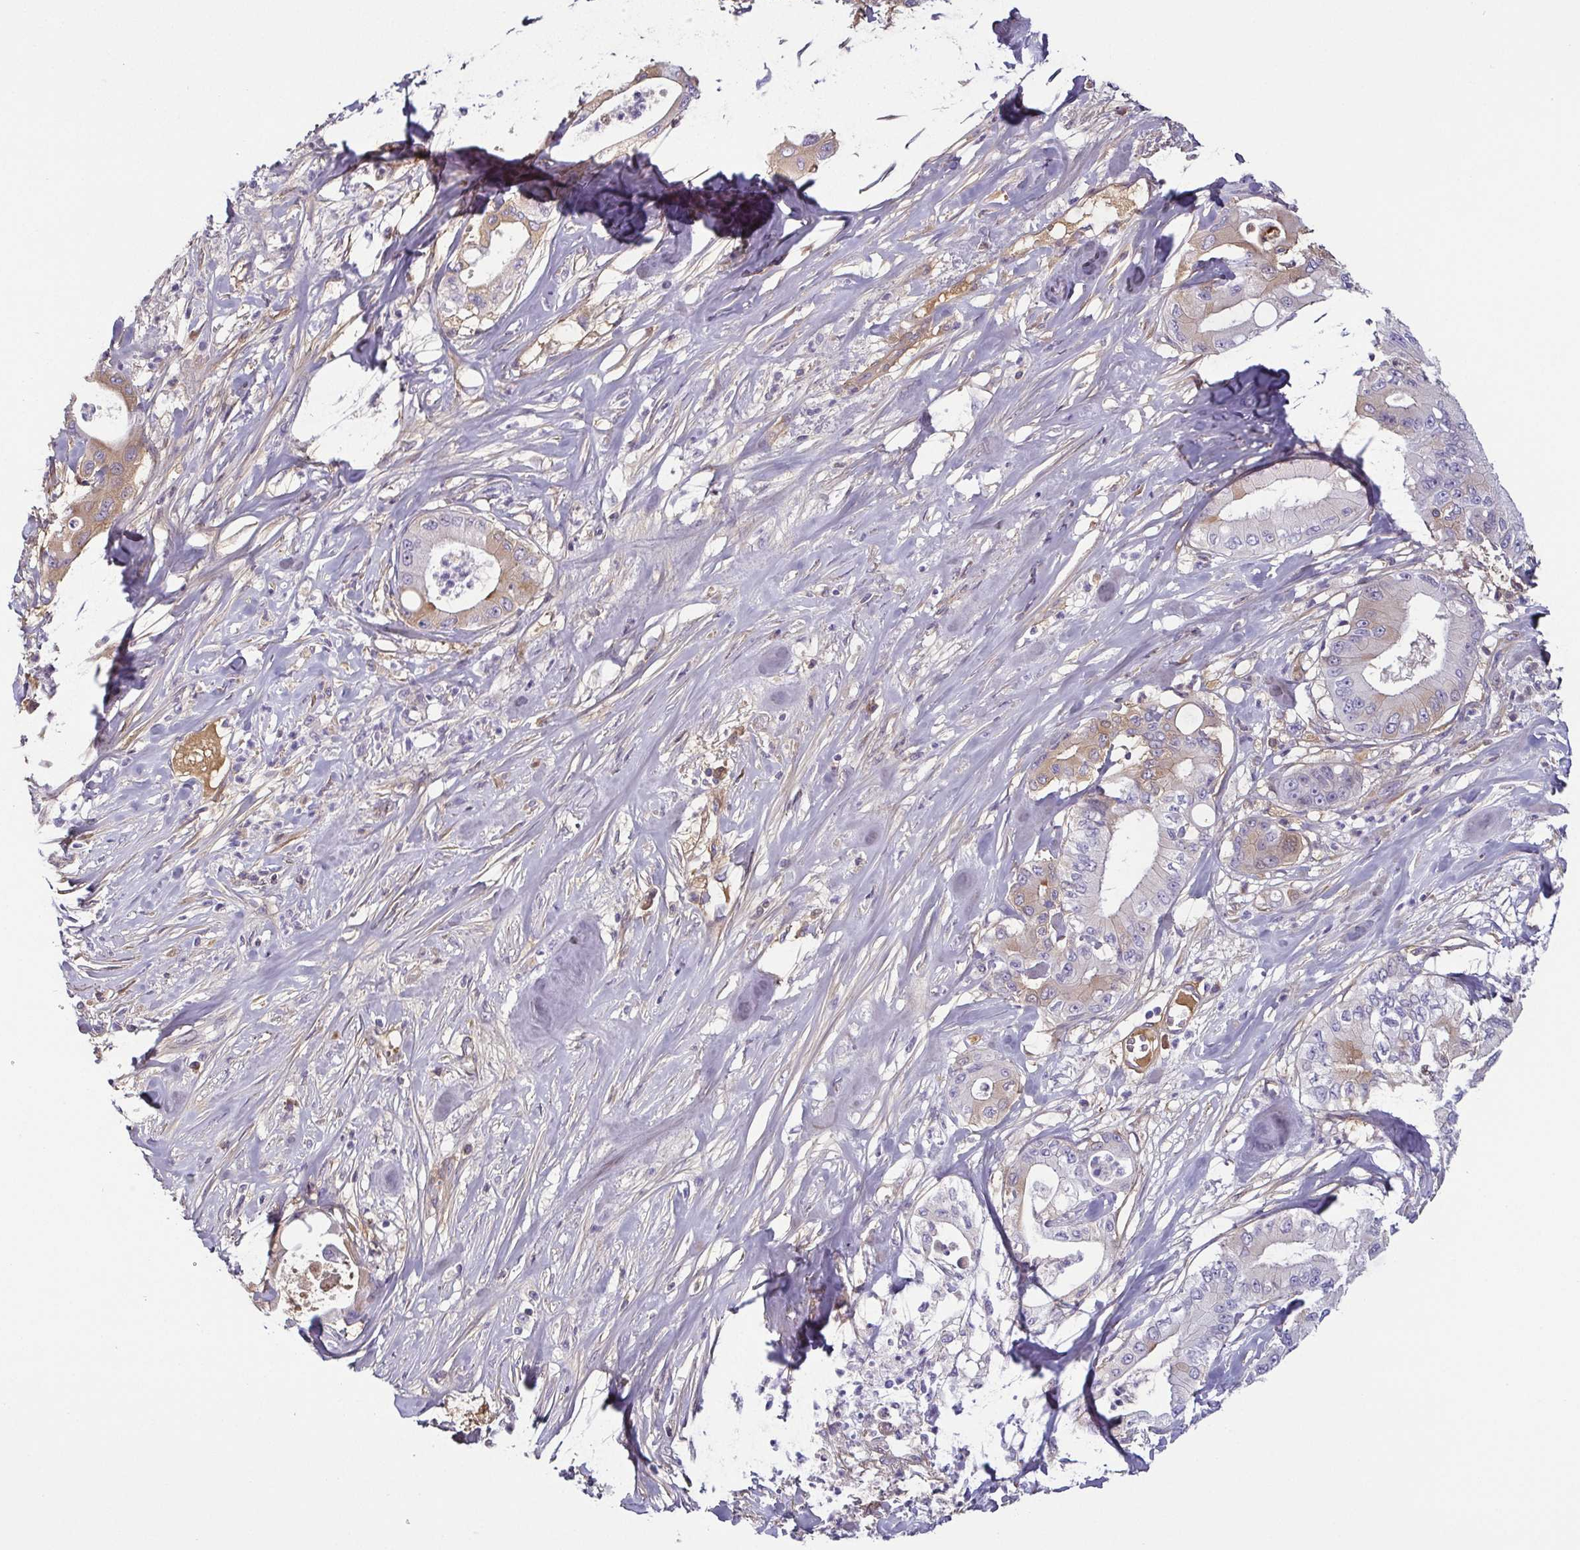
{"staining": {"intensity": "weak", "quantity": "<25%", "location": "cytoplasmic/membranous"}, "tissue": "pancreatic cancer", "cell_type": "Tumor cells", "image_type": "cancer", "snomed": [{"axis": "morphology", "description": "Adenocarcinoma, NOS"}, {"axis": "topography", "description": "Pancreas"}], "caption": "High magnification brightfield microscopy of pancreatic cancer (adenocarcinoma) stained with DAB (brown) and counterstained with hematoxylin (blue): tumor cells show no significant staining.", "gene": "ECM1", "patient": {"sex": "male", "age": 71}}